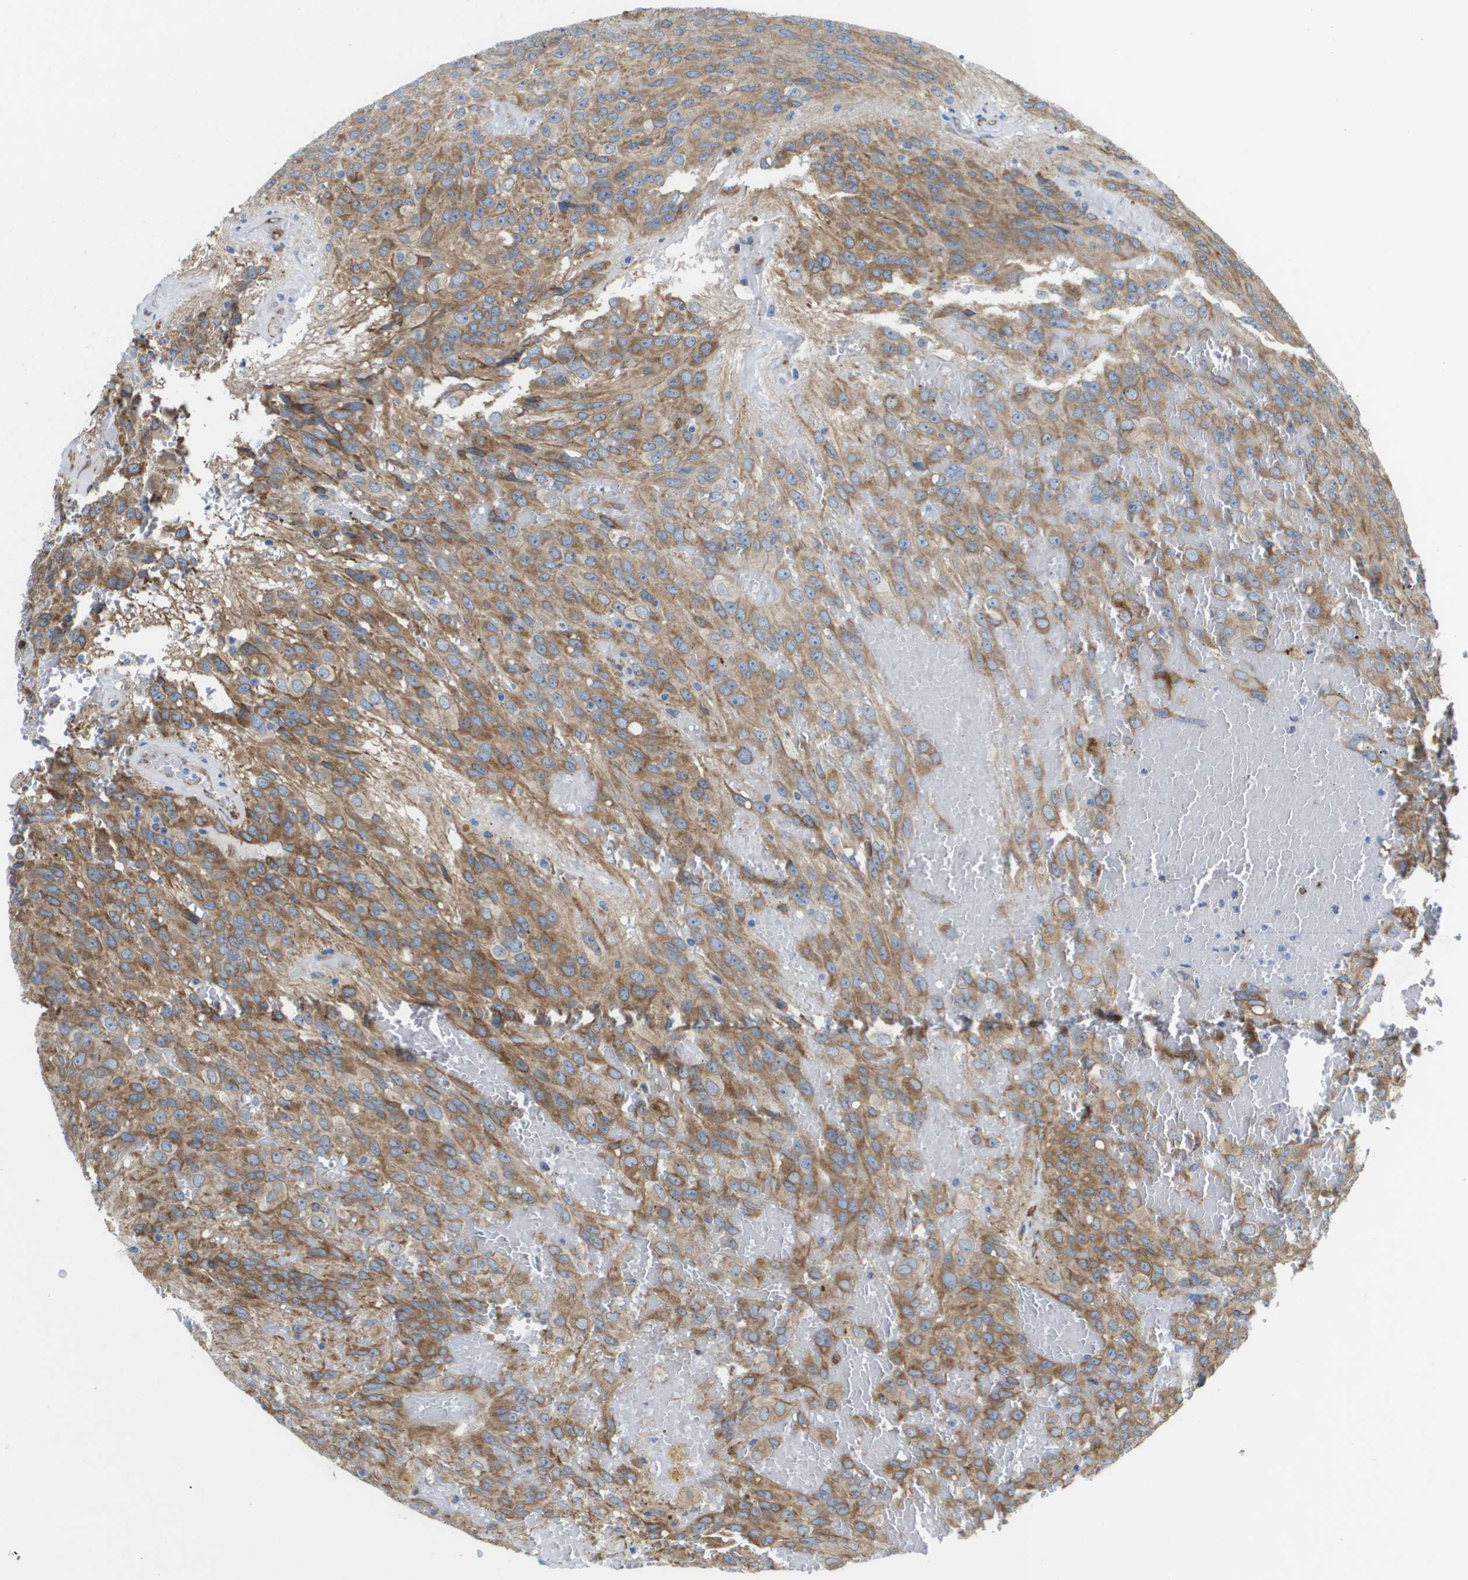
{"staining": {"intensity": "moderate", "quantity": ">75%", "location": "cytoplasmic/membranous"}, "tissue": "glioma", "cell_type": "Tumor cells", "image_type": "cancer", "snomed": [{"axis": "morphology", "description": "Glioma, malignant, High grade"}, {"axis": "topography", "description": "Brain"}], "caption": "IHC staining of glioma, which demonstrates medium levels of moderate cytoplasmic/membranous expression in approximately >75% of tumor cells indicating moderate cytoplasmic/membranous protein expression. The staining was performed using DAB (3,3'-diaminobenzidine) (brown) for protein detection and nuclei were counterstained in hematoxylin (blue).", "gene": "ST3GAL2", "patient": {"sex": "male", "age": 32}}